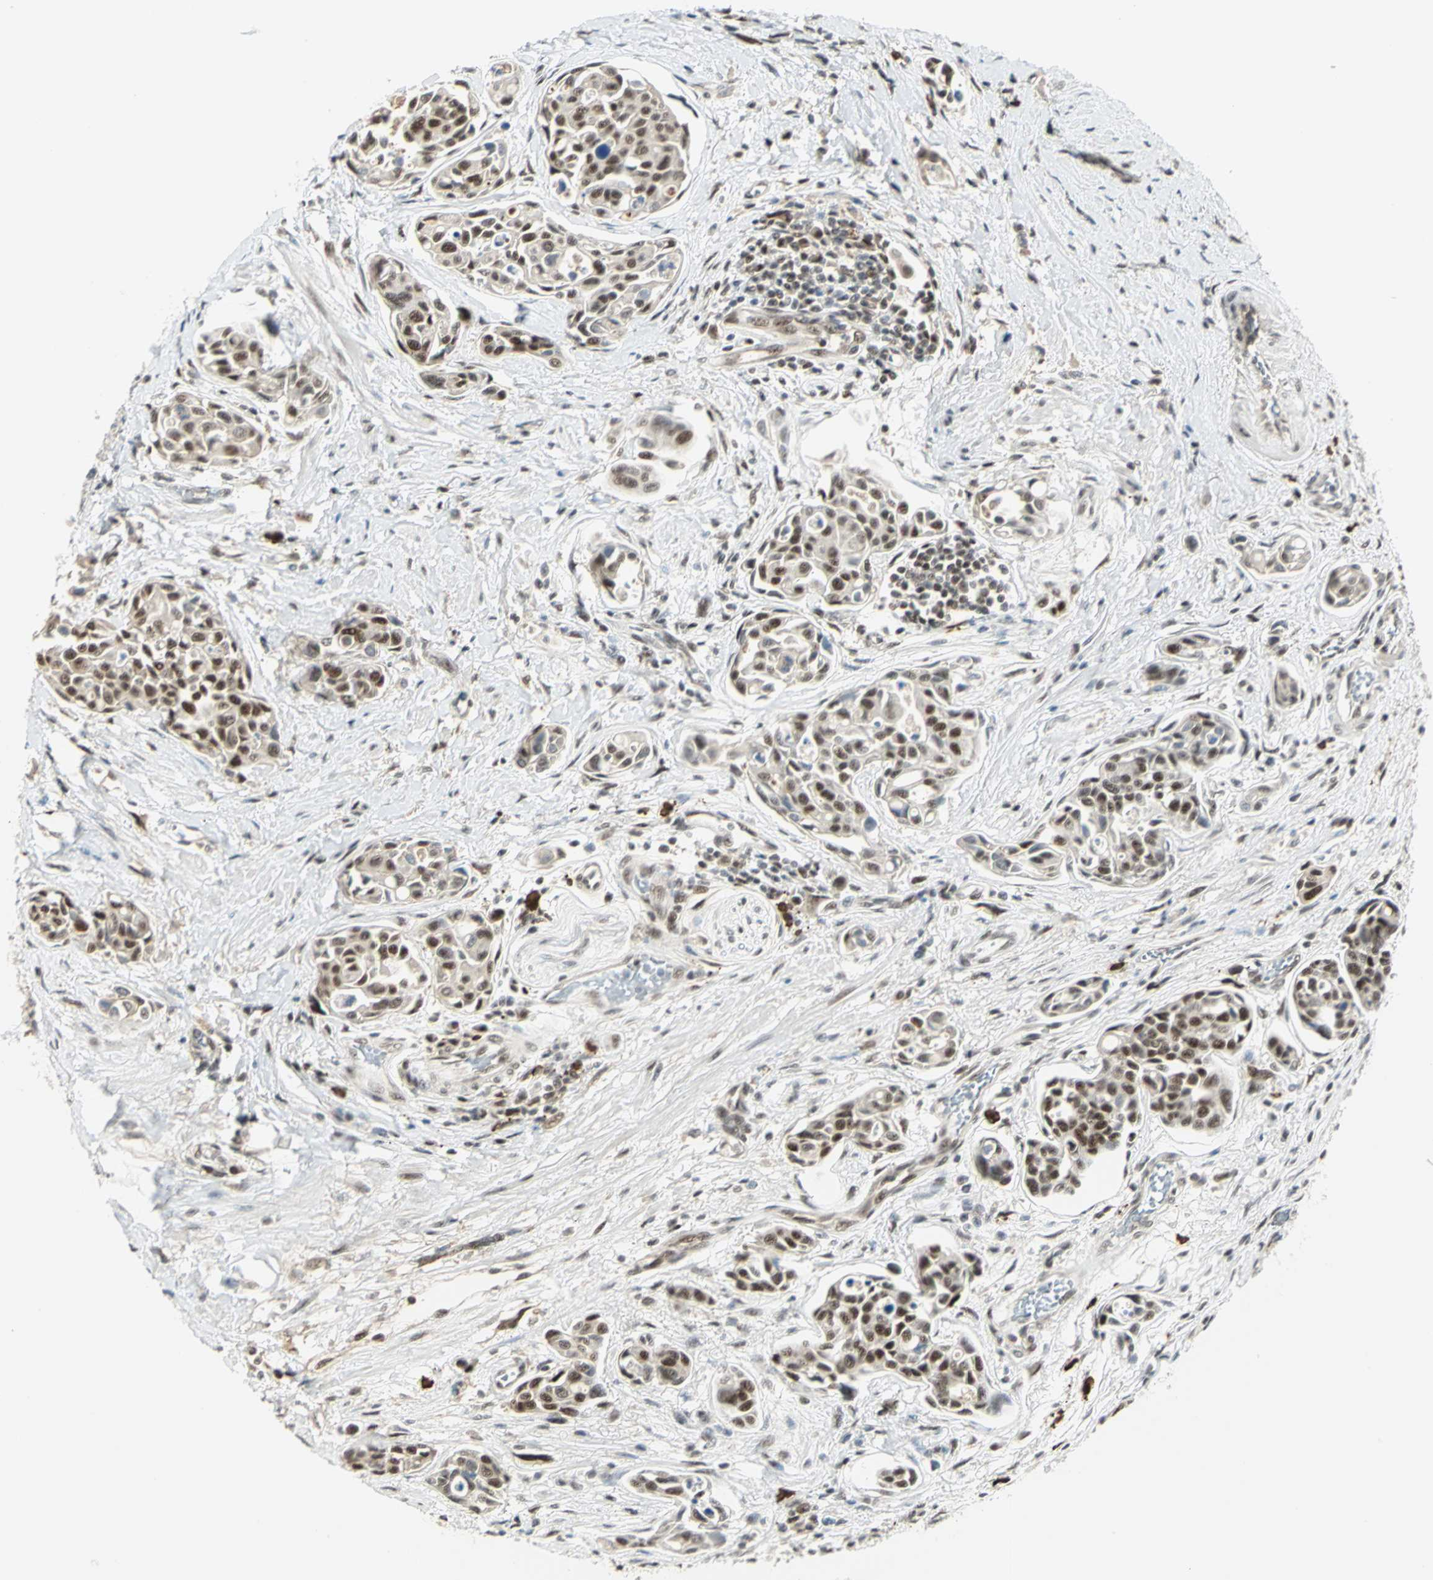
{"staining": {"intensity": "moderate", "quantity": ">75%", "location": "nuclear"}, "tissue": "urothelial cancer", "cell_type": "Tumor cells", "image_type": "cancer", "snomed": [{"axis": "morphology", "description": "Urothelial carcinoma, High grade"}, {"axis": "topography", "description": "Urinary bladder"}], "caption": "Tumor cells display medium levels of moderate nuclear expression in approximately >75% of cells in urothelial carcinoma (high-grade).", "gene": "CCNT1", "patient": {"sex": "male", "age": 78}}